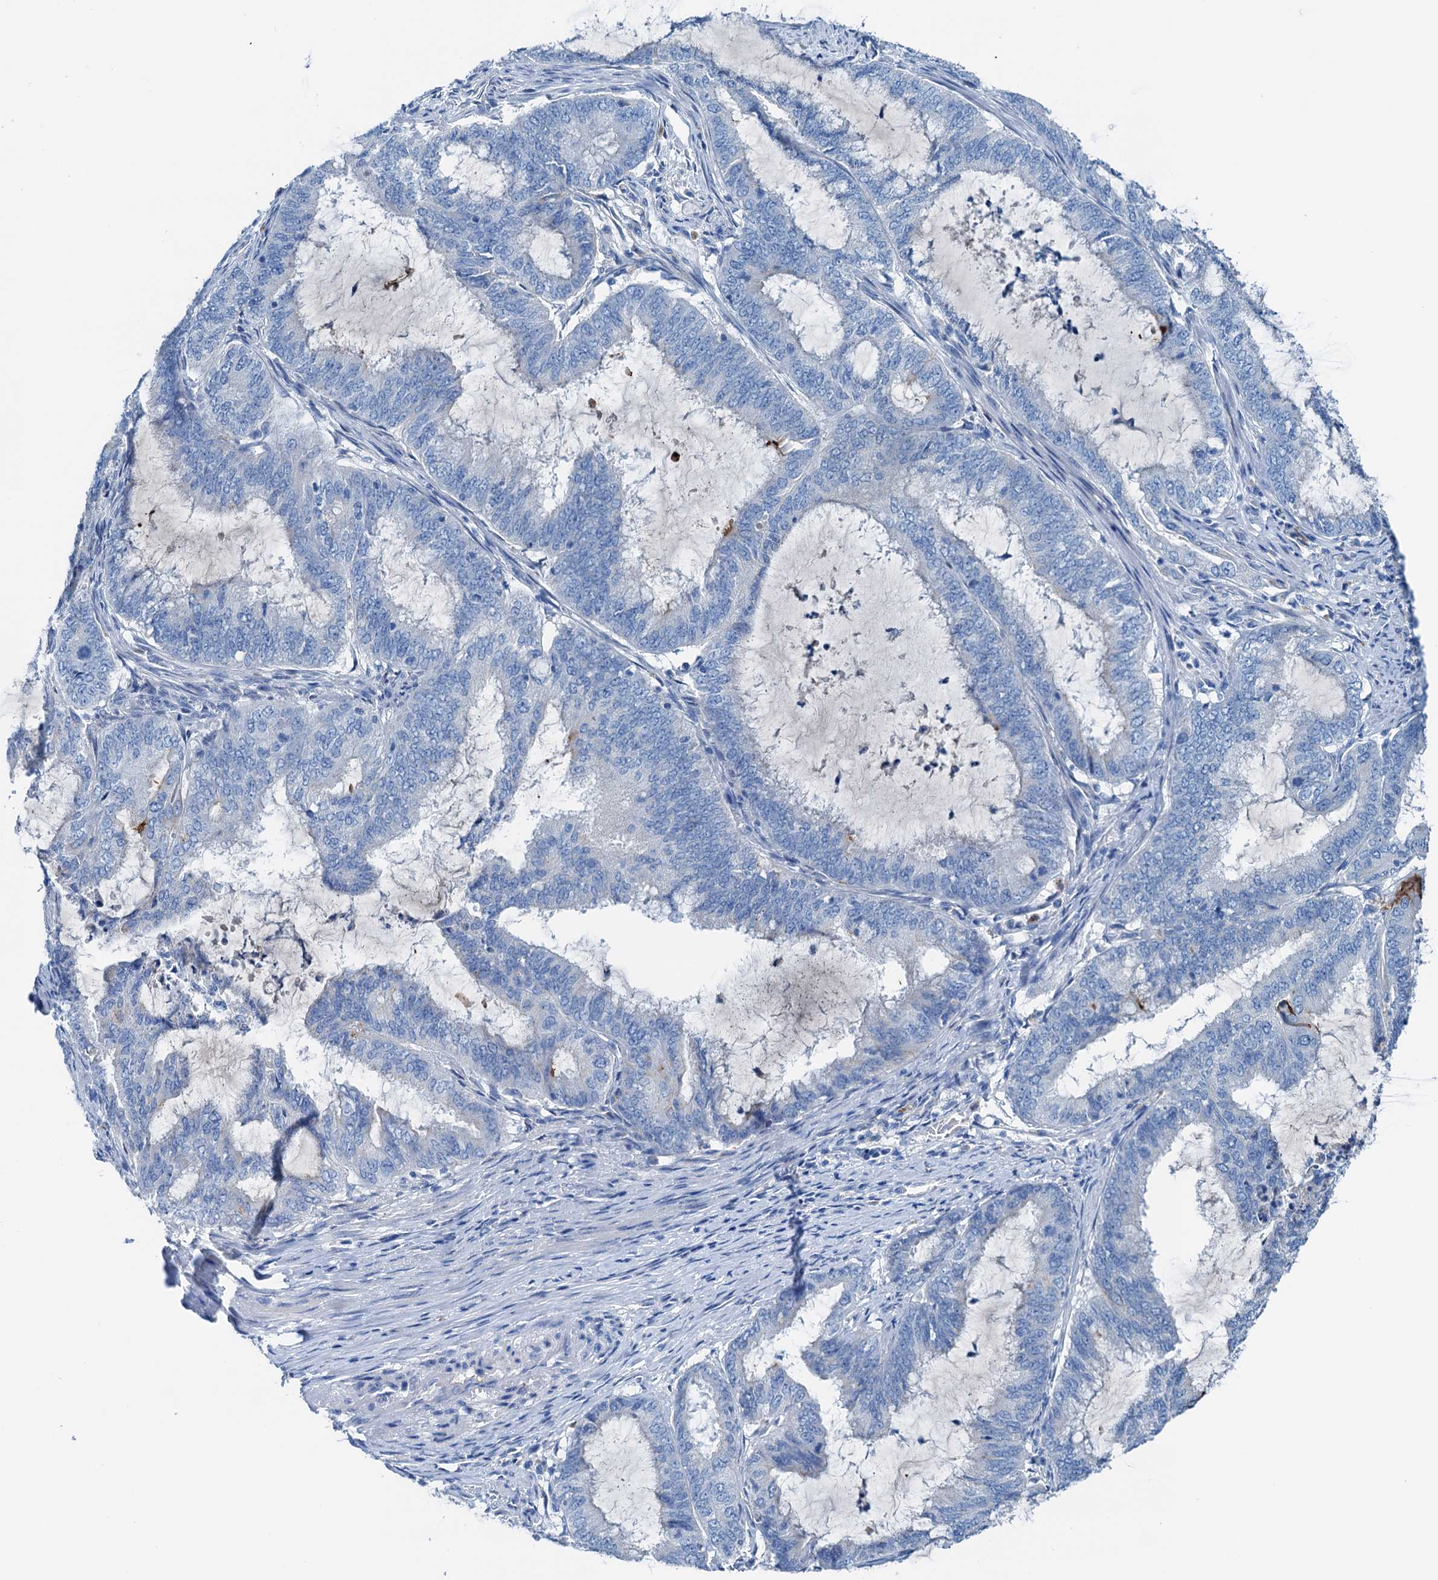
{"staining": {"intensity": "negative", "quantity": "none", "location": "none"}, "tissue": "endometrial cancer", "cell_type": "Tumor cells", "image_type": "cancer", "snomed": [{"axis": "morphology", "description": "Adenocarcinoma, NOS"}, {"axis": "topography", "description": "Endometrium"}], "caption": "A high-resolution image shows IHC staining of adenocarcinoma (endometrial), which exhibits no significant staining in tumor cells. (DAB IHC with hematoxylin counter stain).", "gene": "C1QTNF4", "patient": {"sex": "female", "age": 51}}